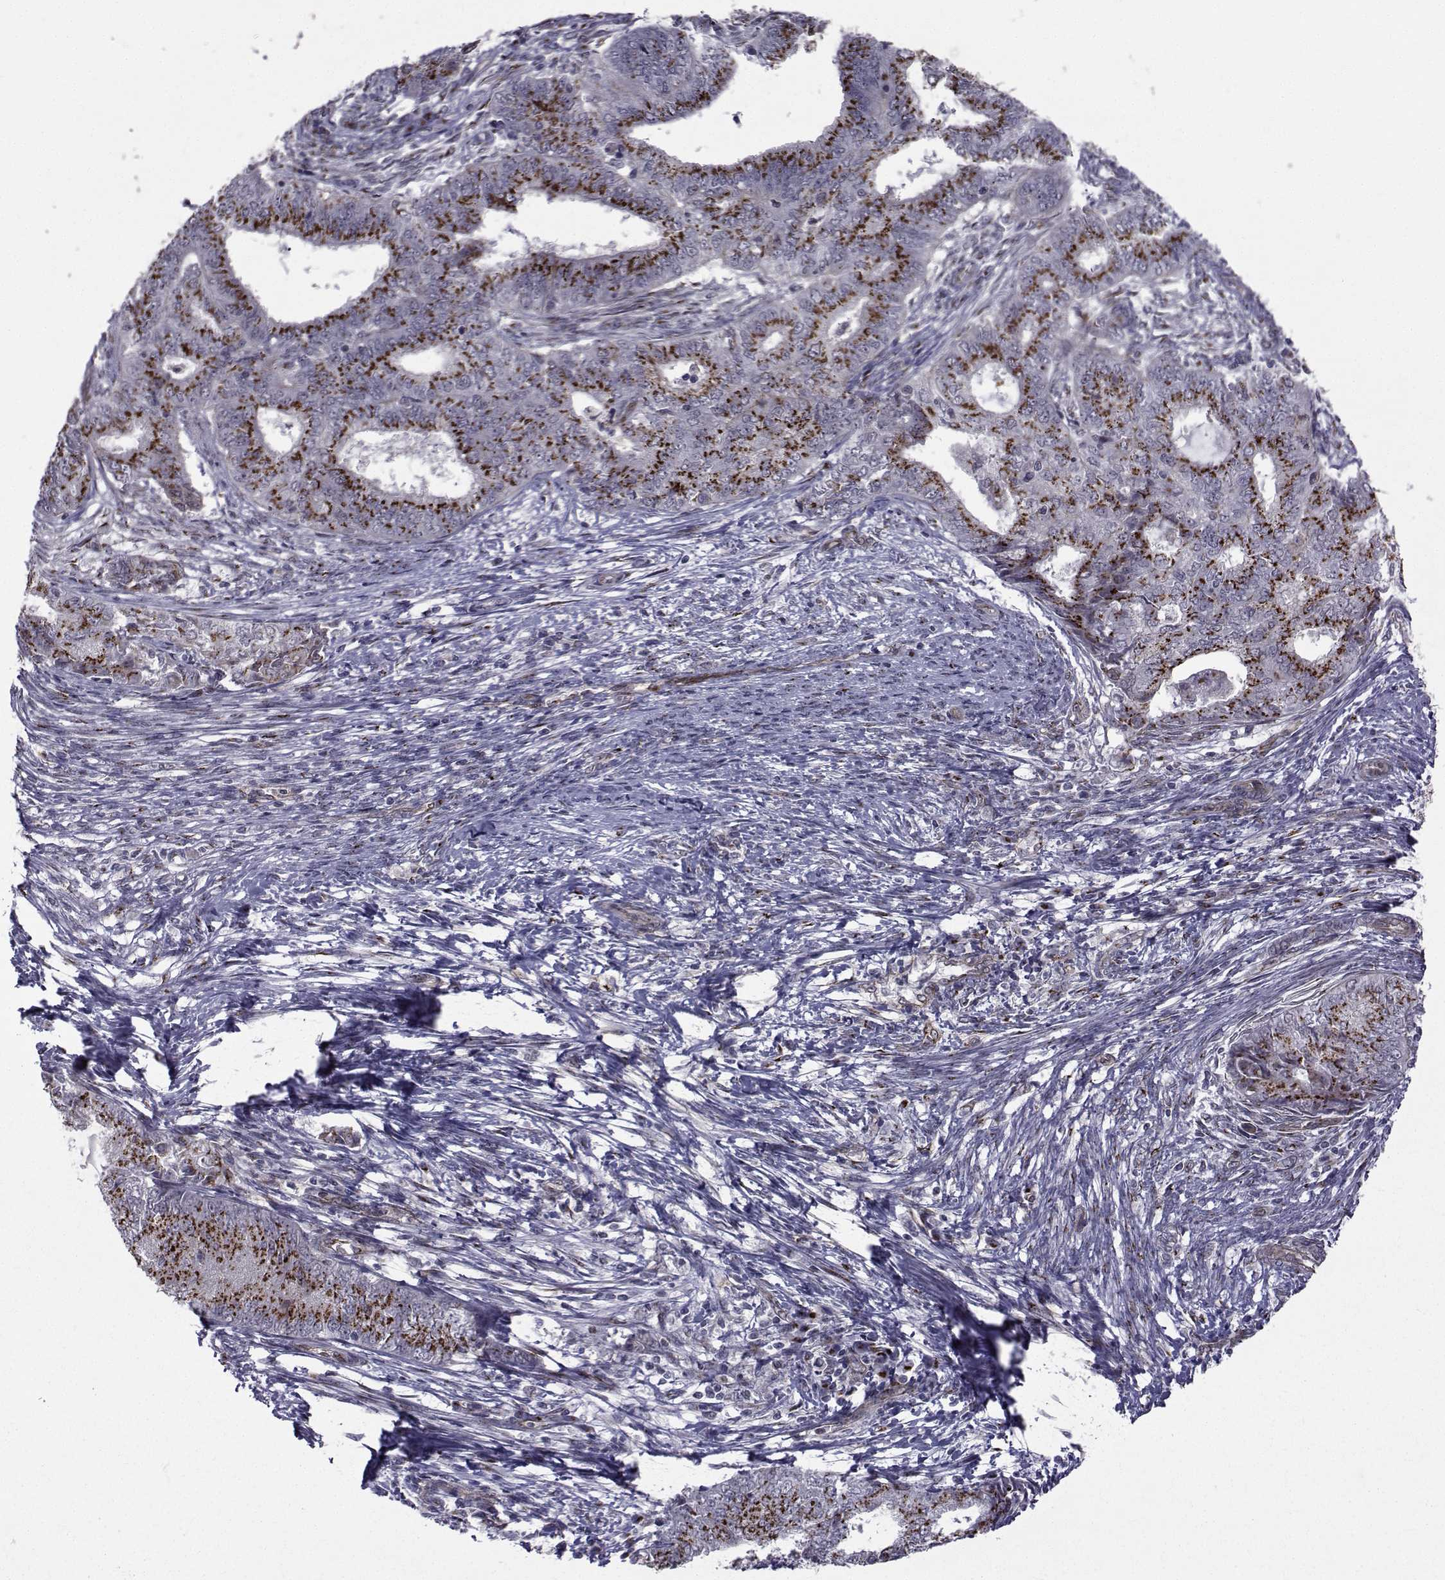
{"staining": {"intensity": "strong", "quantity": "25%-75%", "location": "cytoplasmic/membranous"}, "tissue": "endometrial cancer", "cell_type": "Tumor cells", "image_type": "cancer", "snomed": [{"axis": "morphology", "description": "Adenocarcinoma, NOS"}, {"axis": "topography", "description": "Endometrium"}], "caption": "Protein expression analysis of human endometrial cancer (adenocarcinoma) reveals strong cytoplasmic/membranous positivity in about 25%-75% of tumor cells.", "gene": "ATP6V1C2", "patient": {"sex": "female", "age": 62}}